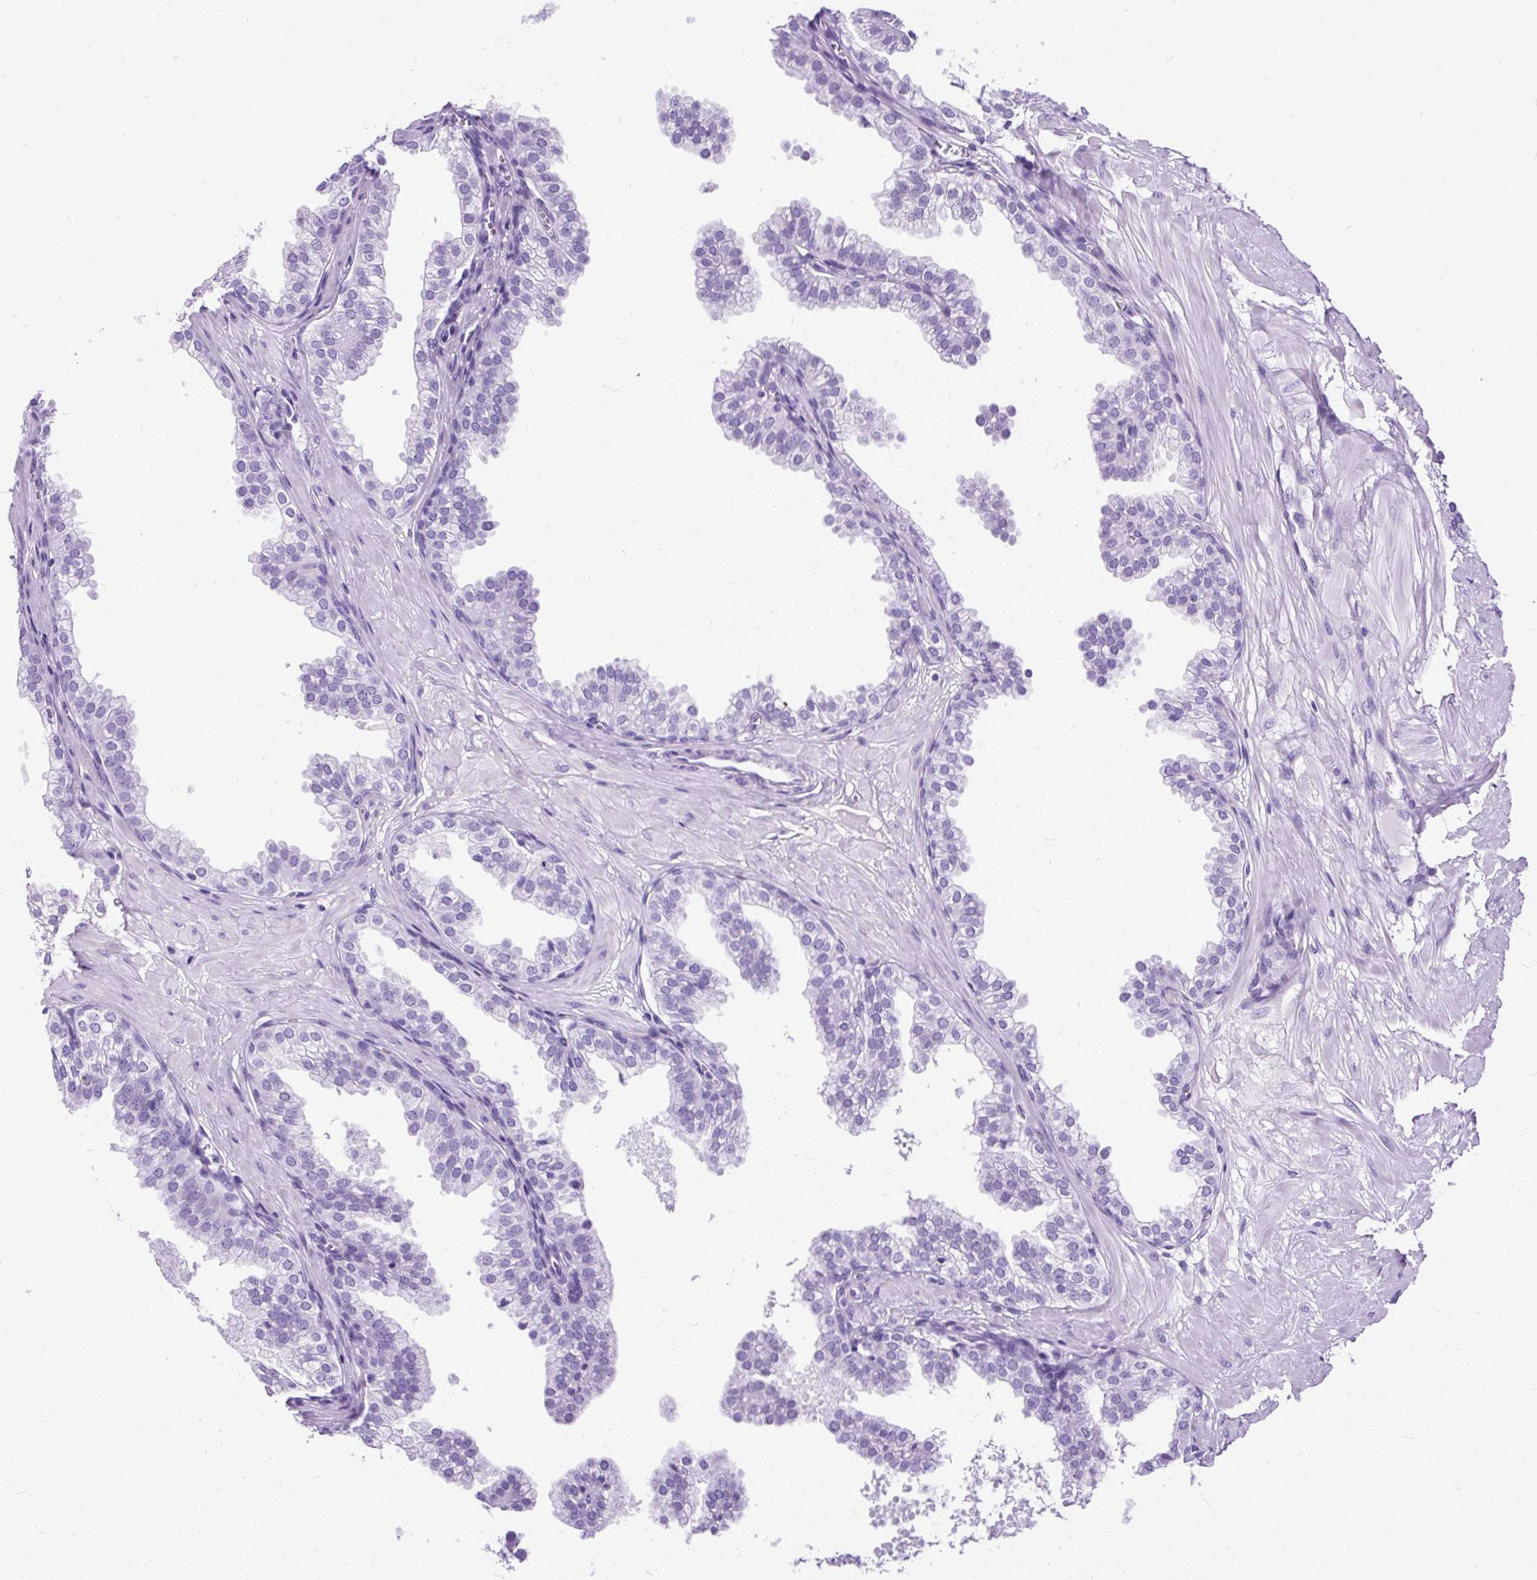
{"staining": {"intensity": "negative", "quantity": "none", "location": "none"}, "tissue": "prostate", "cell_type": "Glandular cells", "image_type": "normal", "snomed": [{"axis": "morphology", "description": "Normal tissue, NOS"}, {"axis": "topography", "description": "Prostate"}, {"axis": "topography", "description": "Peripheral nerve tissue"}], "caption": "DAB immunohistochemical staining of unremarkable prostate shows no significant expression in glandular cells.", "gene": "PDIA2", "patient": {"sex": "male", "age": 55}}